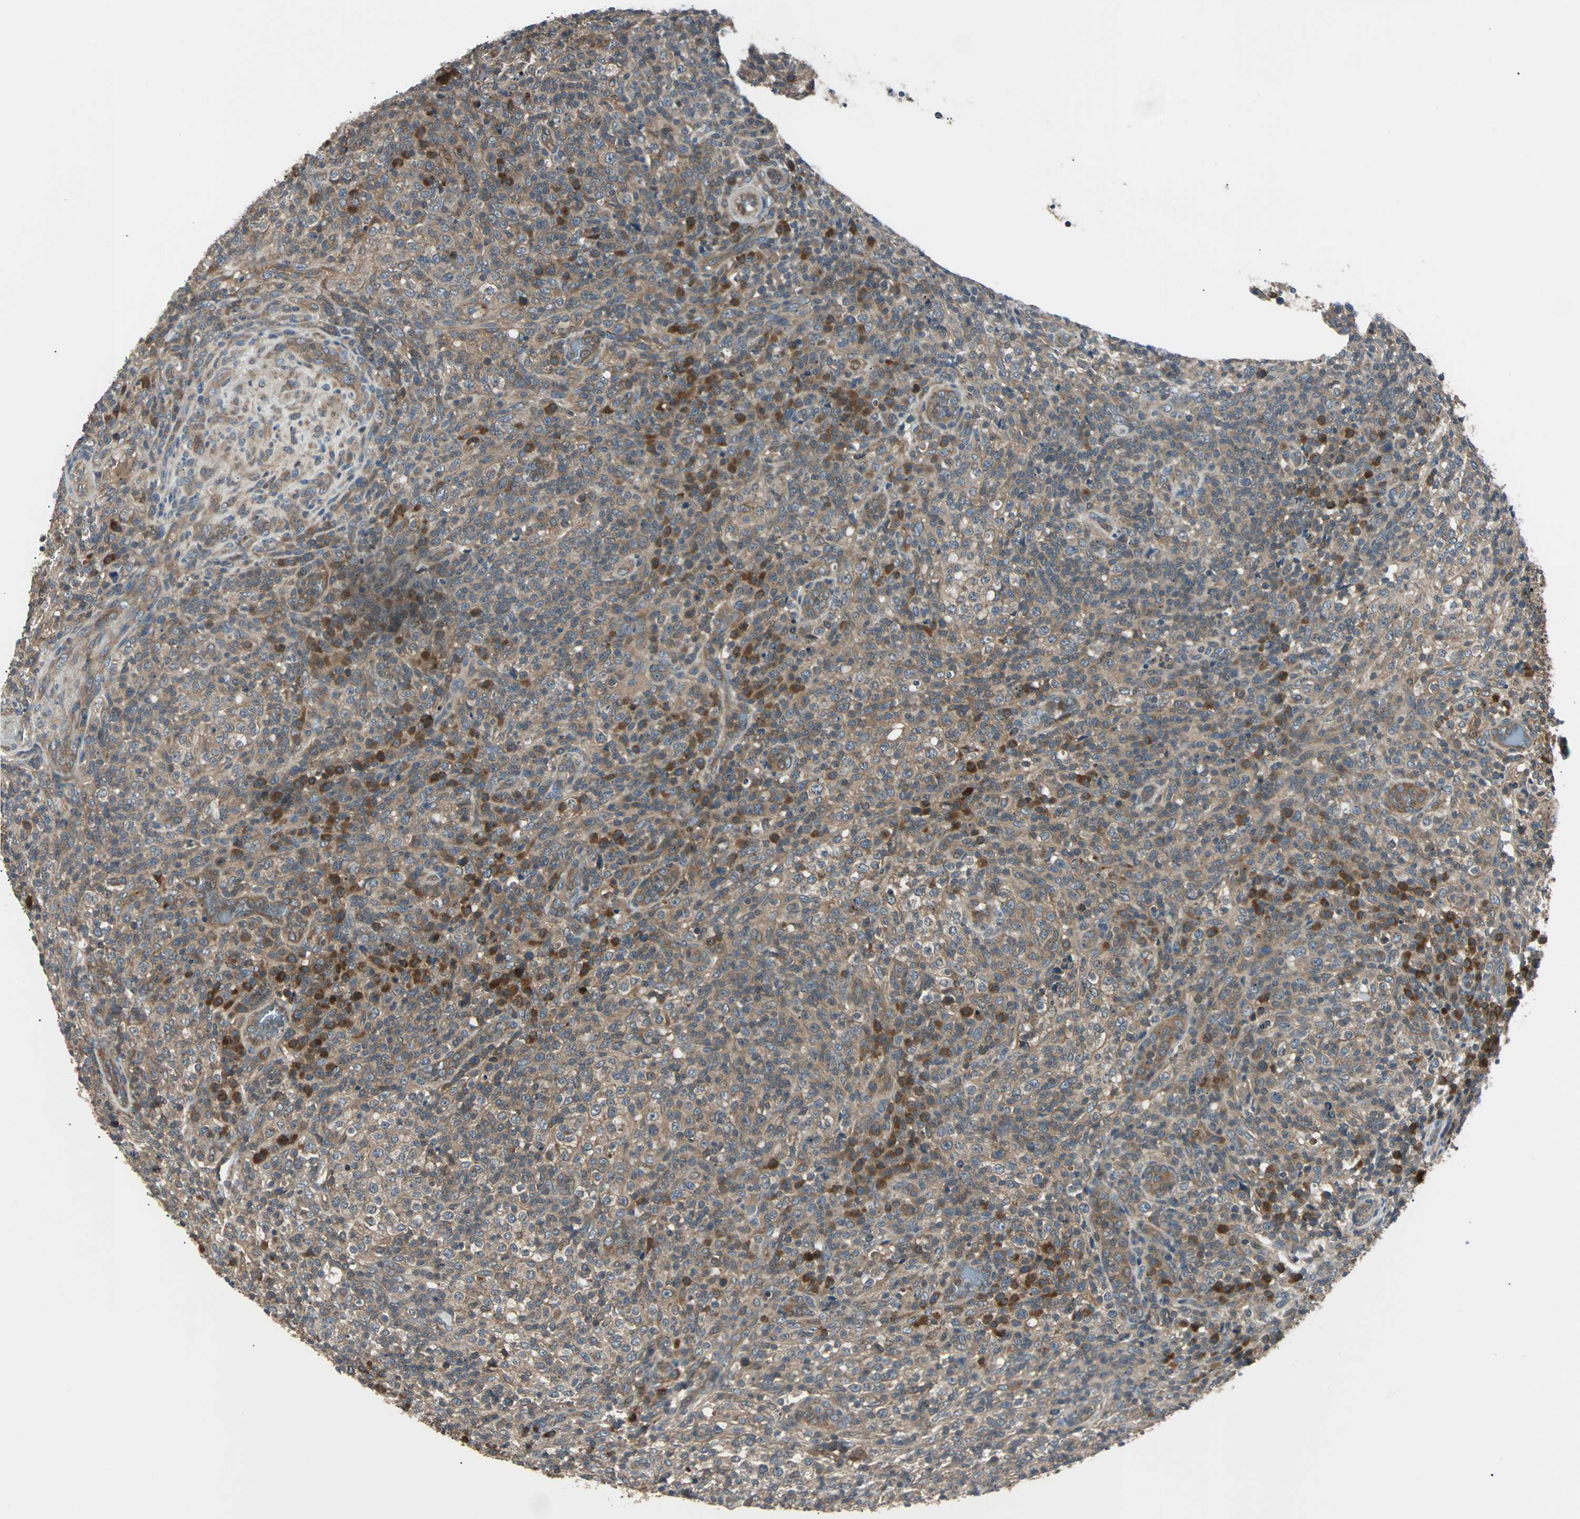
{"staining": {"intensity": "weak", "quantity": ">75%", "location": "cytoplasmic/membranous"}, "tissue": "lymphoma", "cell_type": "Tumor cells", "image_type": "cancer", "snomed": [{"axis": "morphology", "description": "Malignant lymphoma, non-Hodgkin's type, High grade"}, {"axis": "topography", "description": "Lymph node"}], "caption": "The histopathology image reveals a brown stain indicating the presence of a protein in the cytoplasmic/membranous of tumor cells in lymphoma.", "gene": "ARF1", "patient": {"sex": "female", "age": 76}}